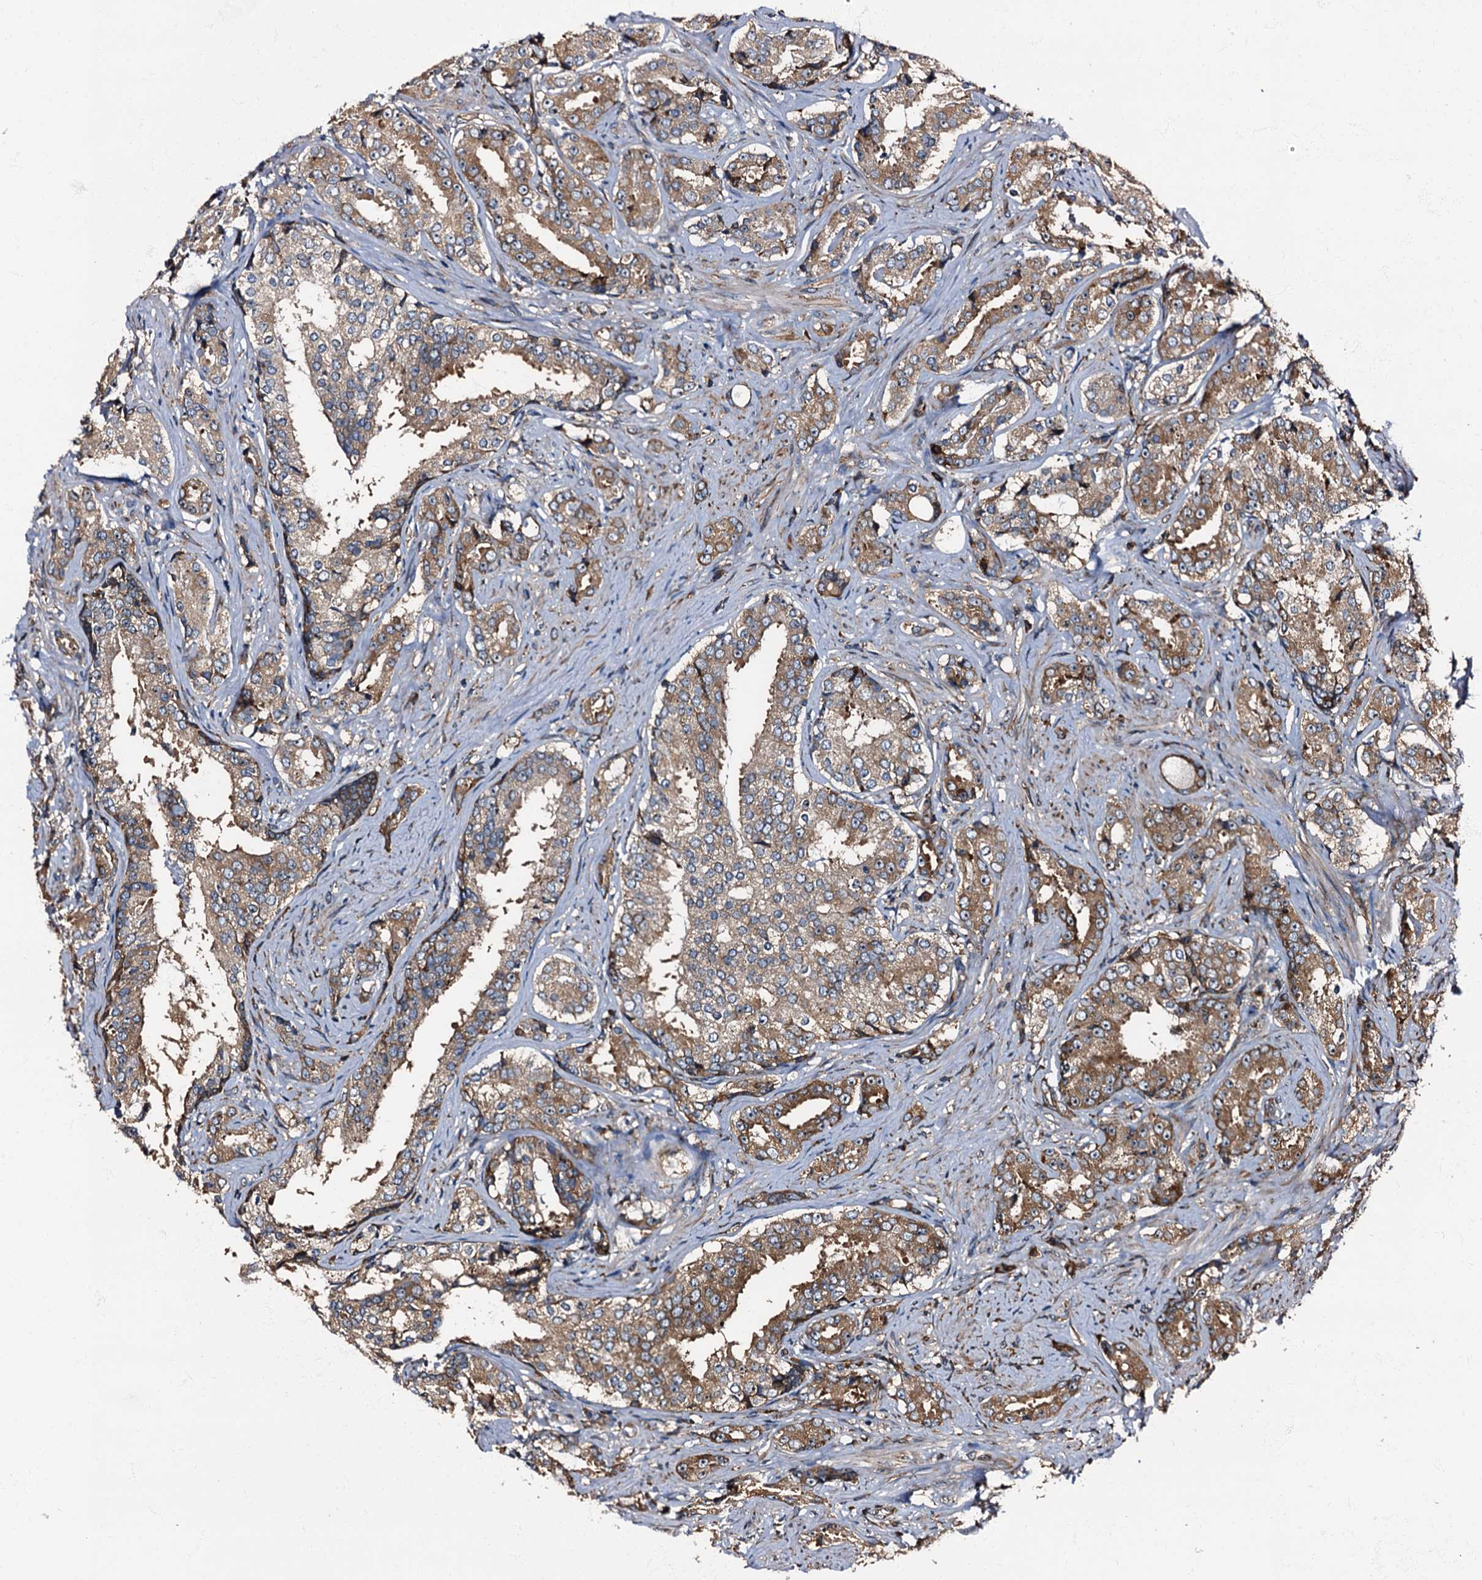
{"staining": {"intensity": "moderate", "quantity": ">75%", "location": "cytoplasmic/membranous"}, "tissue": "prostate cancer", "cell_type": "Tumor cells", "image_type": "cancer", "snomed": [{"axis": "morphology", "description": "Adenocarcinoma, High grade"}, {"axis": "topography", "description": "Prostate"}], "caption": "Moderate cytoplasmic/membranous expression for a protein is present in about >75% of tumor cells of prostate cancer (adenocarcinoma (high-grade)) using immunohistochemistry.", "gene": "ATP2C1", "patient": {"sex": "male", "age": 58}}